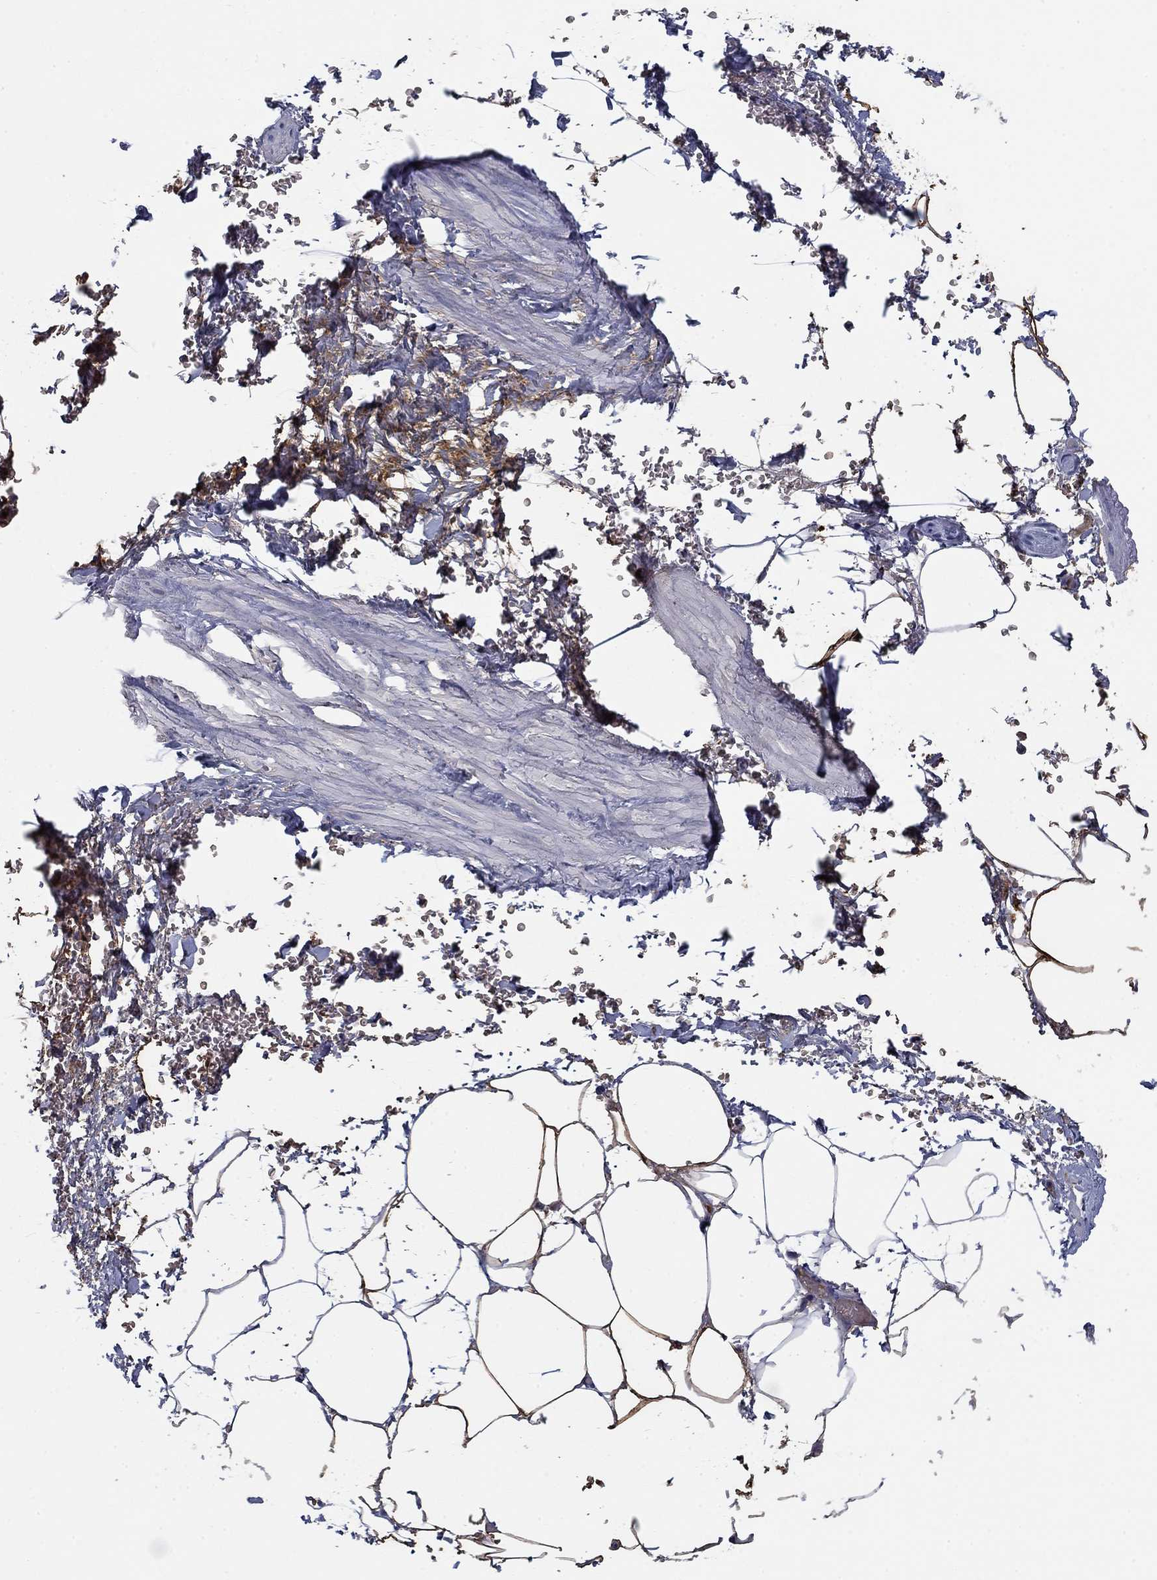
{"staining": {"intensity": "moderate", "quantity": "<25%", "location": "cytoplasmic/membranous"}, "tissue": "adipose tissue", "cell_type": "Adipocytes", "image_type": "normal", "snomed": [{"axis": "morphology", "description": "Normal tissue, NOS"}, {"axis": "topography", "description": "Soft tissue"}, {"axis": "topography", "description": "Adipose tissue"}, {"axis": "topography", "description": "Vascular tissue"}, {"axis": "topography", "description": "Peripheral nerve tissue"}], "caption": "Adipocytes show moderate cytoplasmic/membranous positivity in approximately <25% of cells in normal adipose tissue. The staining was performed using DAB, with brown indicating positive protein expression. Nuclei are stained blue with hematoxylin.", "gene": "APOC3", "patient": {"sex": "male", "age": 68}}